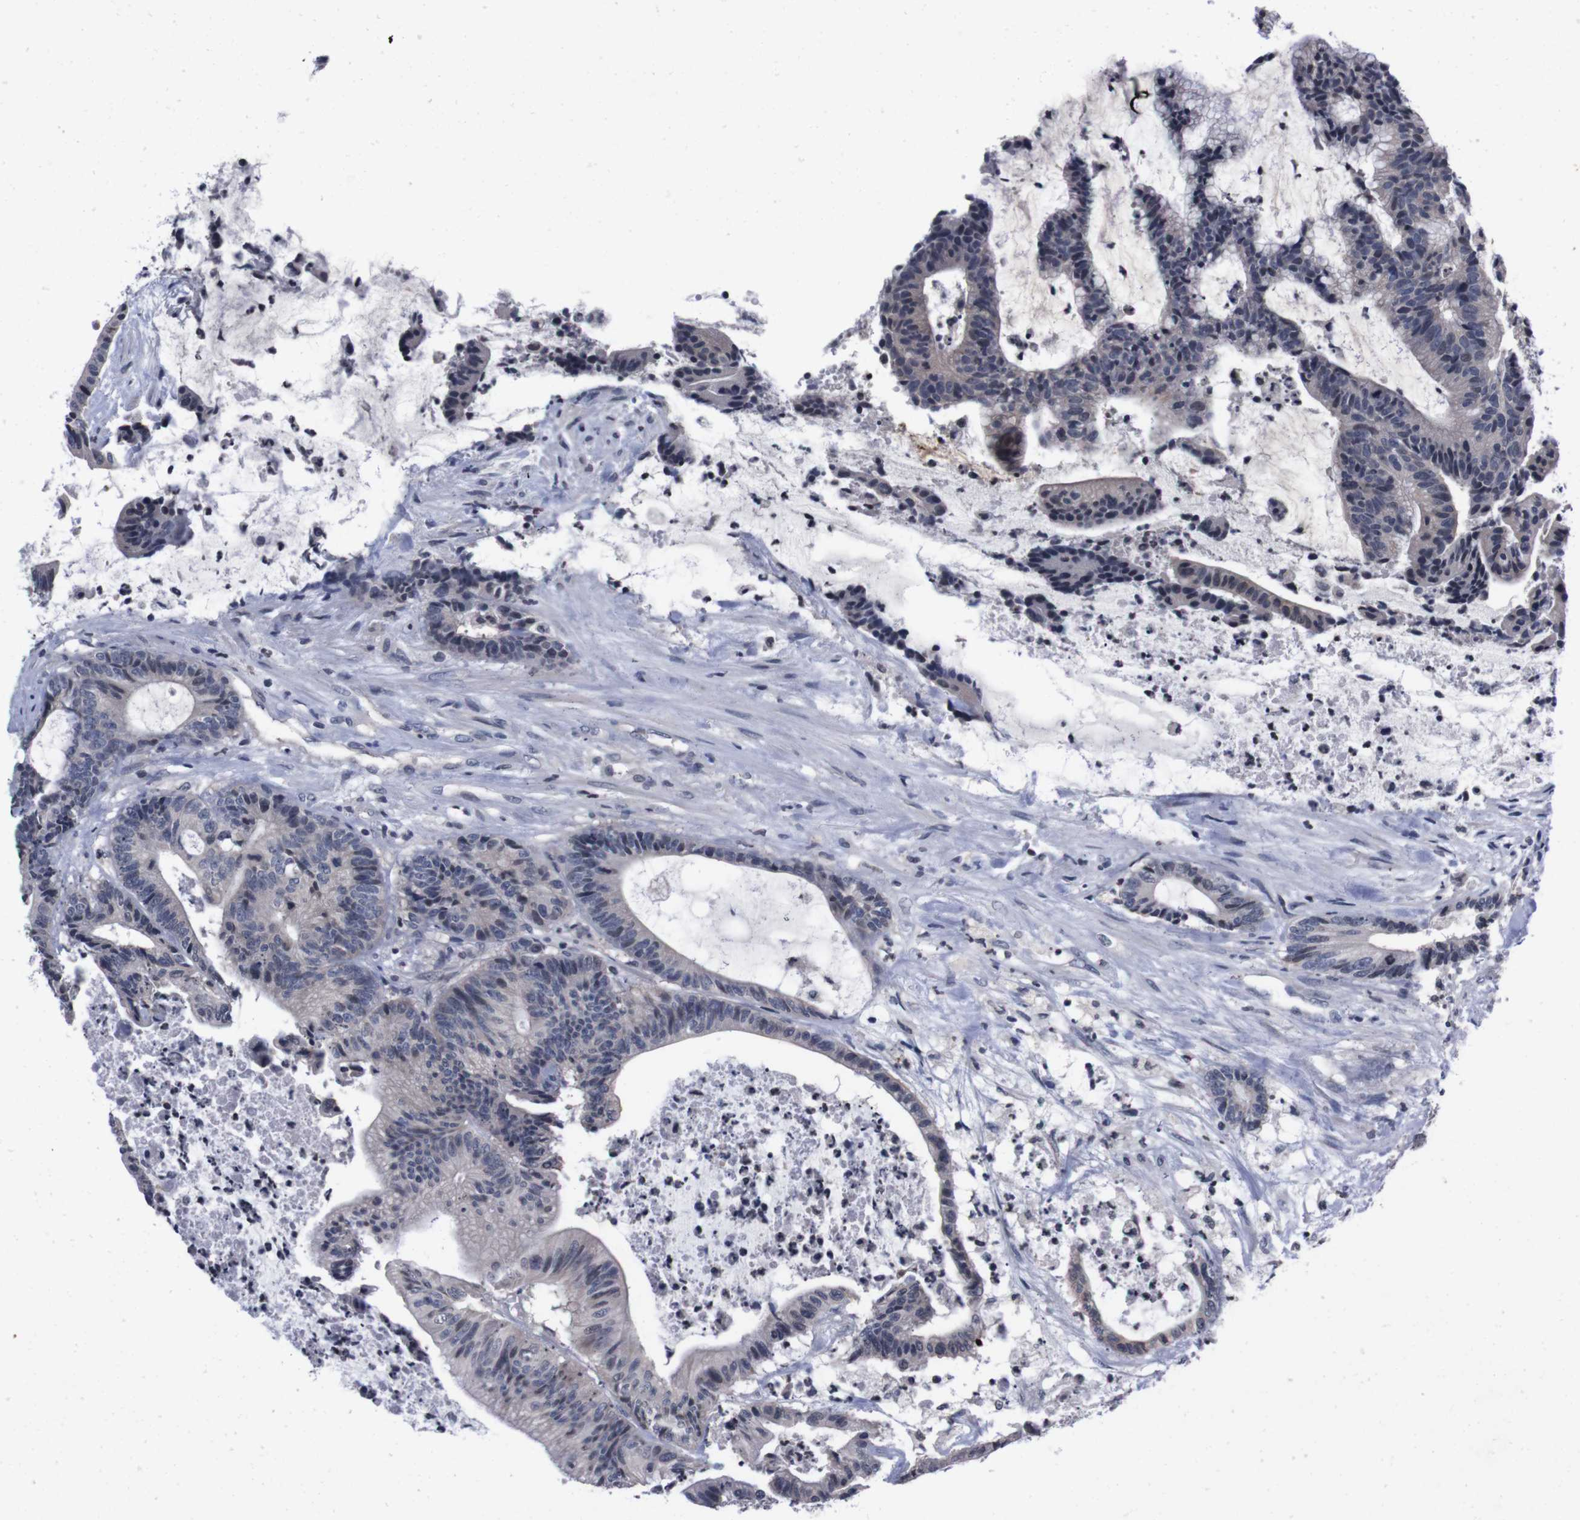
{"staining": {"intensity": "negative", "quantity": "none", "location": "none"}, "tissue": "colorectal cancer", "cell_type": "Tumor cells", "image_type": "cancer", "snomed": [{"axis": "morphology", "description": "Adenocarcinoma, NOS"}, {"axis": "topography", "description": "Colon"}], "caption": "An immunohistochemistry (IHC) histopathology image of colorectal adenocarcinoma is shown. There is no staining in tumor cells of colorectal adenocarcinoma.", "gene": "TNFRSF21", "patient": {"sex": "female", "age": 84}}